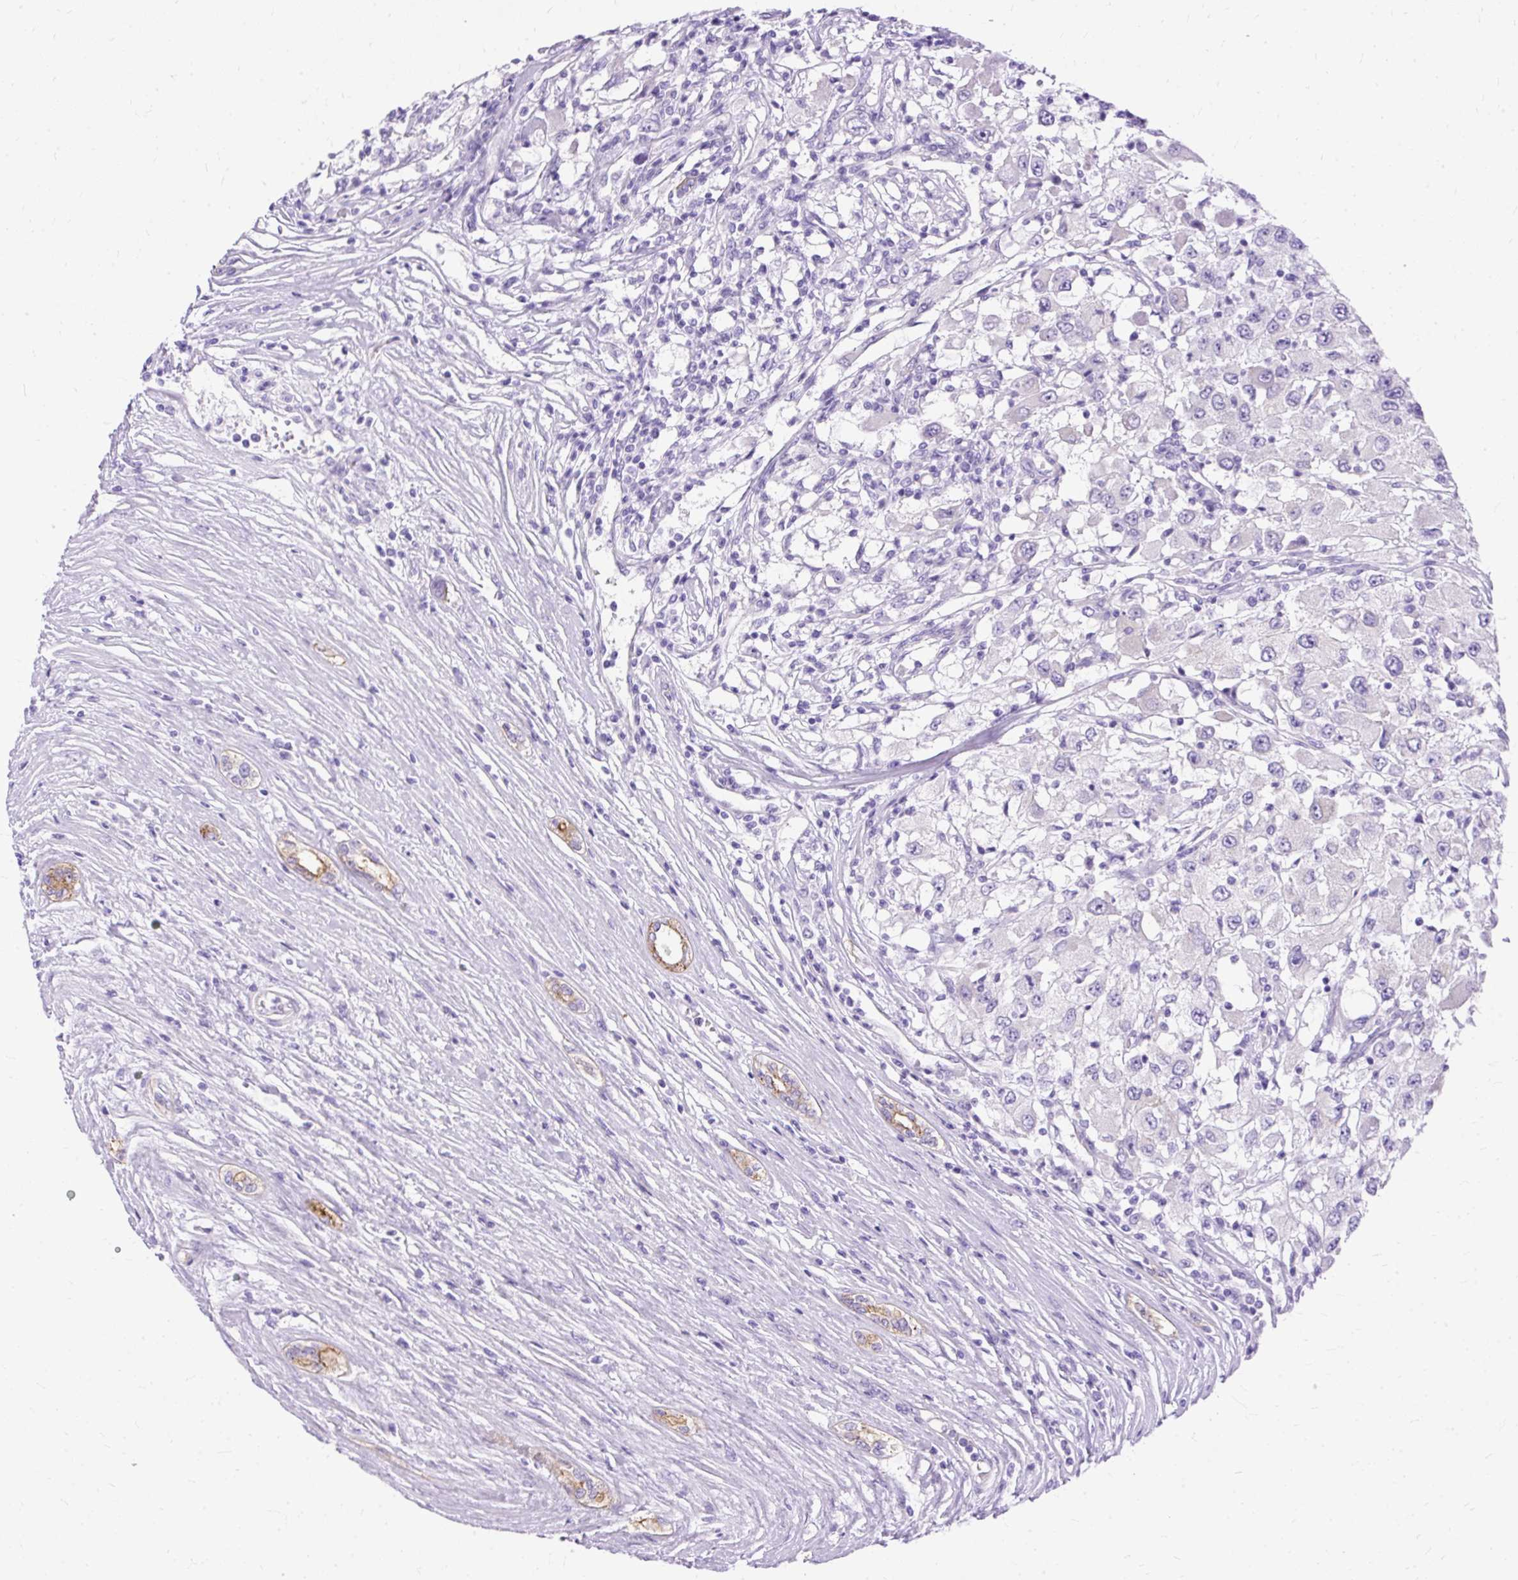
{"staining": {"intensity": "negative", "quantity": "none", "location": "none"}, "tissue": "renal cancer", "cell_type": "Tumor cells", "image_type": "cancer", "snomed": [{"axis": "morphology", "description": "Adenocarcinoma, NOS"}, {"axis": "topography", "description": "Kidney"}], "caption": "This is an immunohistochemistry micrograph of renal cancer. There is no staining in tumor cells.", "gene": "MYO6", "patient": {"sex": "female", "age": 67}}